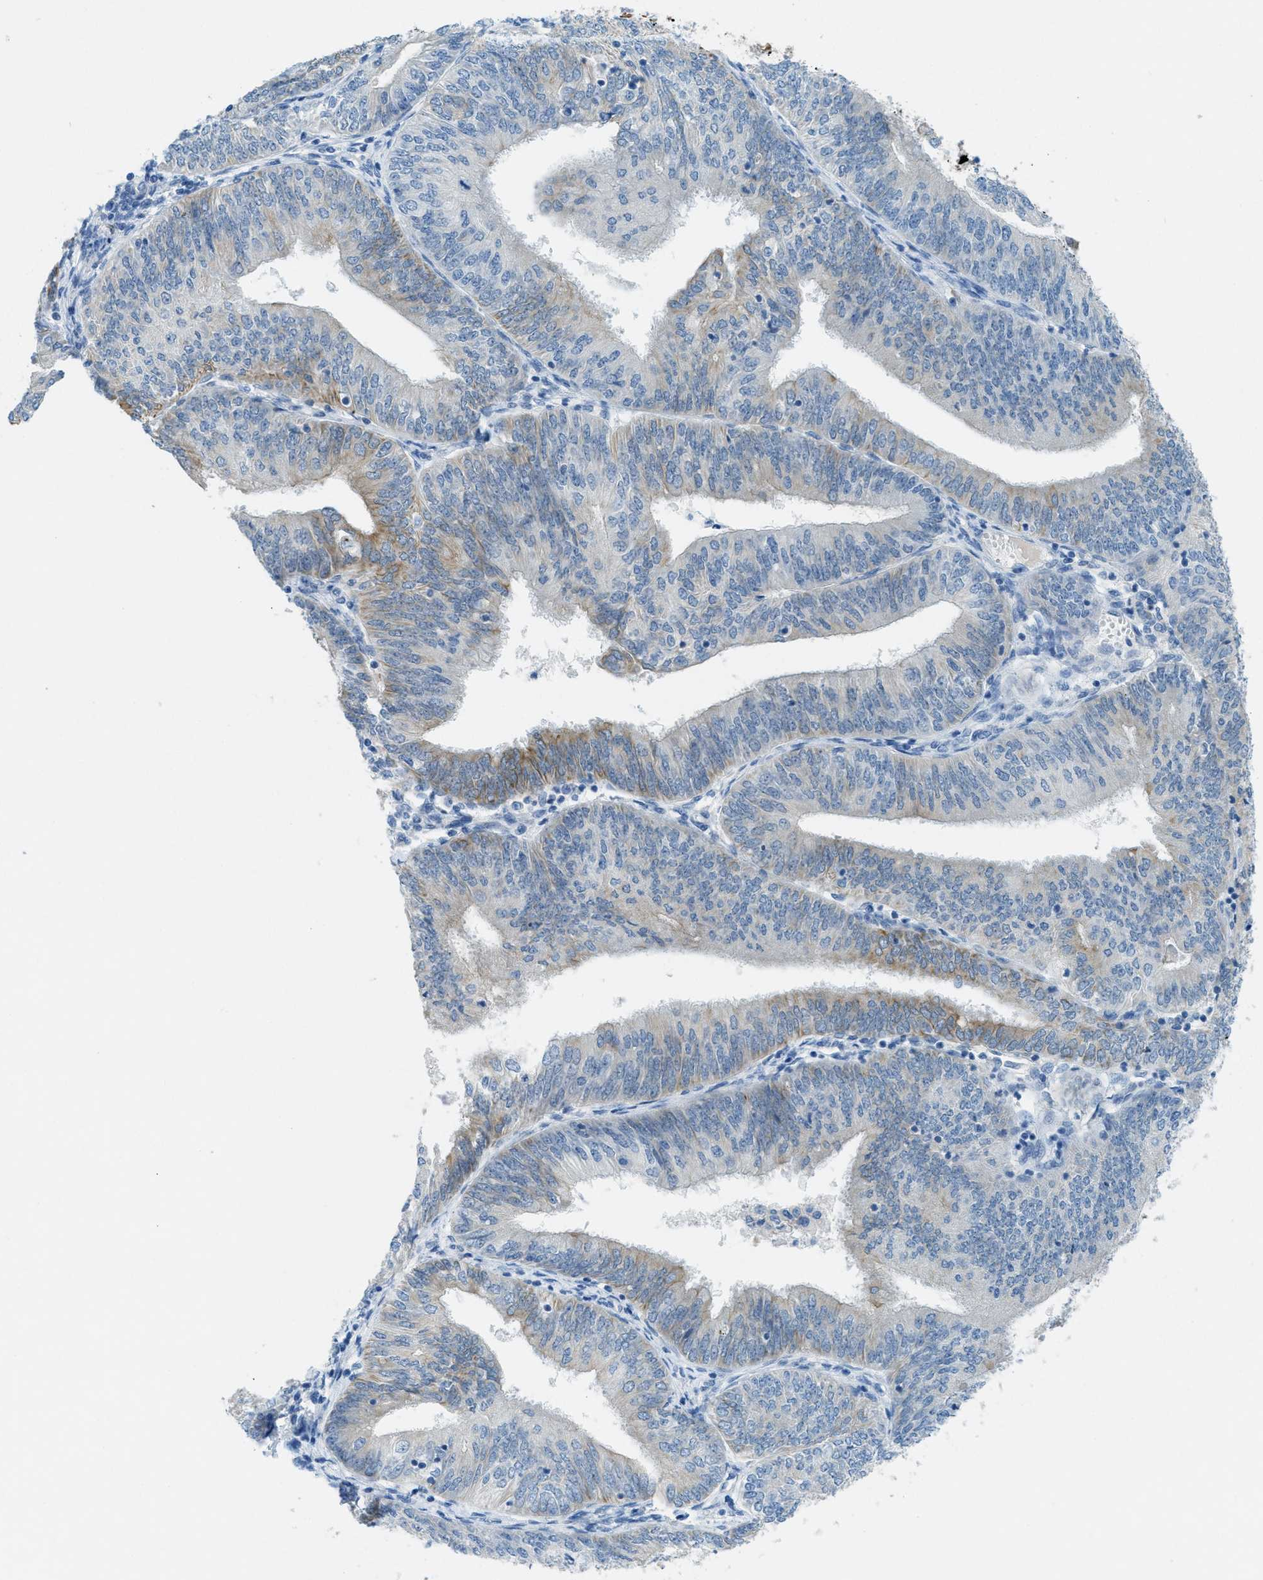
{"staining": {"intensity": "weak", "quantity": "<25%", "location": "cytoplasmic/membranous"}, "tissue": "endometrial cancer", "cell_type": "Tumor cells", "image_type": "cancer", "snomed": [{"axis": "morphology", "description": "Adenocarcinoma, NOS"}, {"axis": "topography", "description": "Endometrium"}], "caption": "Immunohistochemistry (IHC) of human endometrial adenocarcinoma exhibits no staining in tumor cells.", "gene": "KLHL8", "patient": {"sex": "female", "age": 58}}